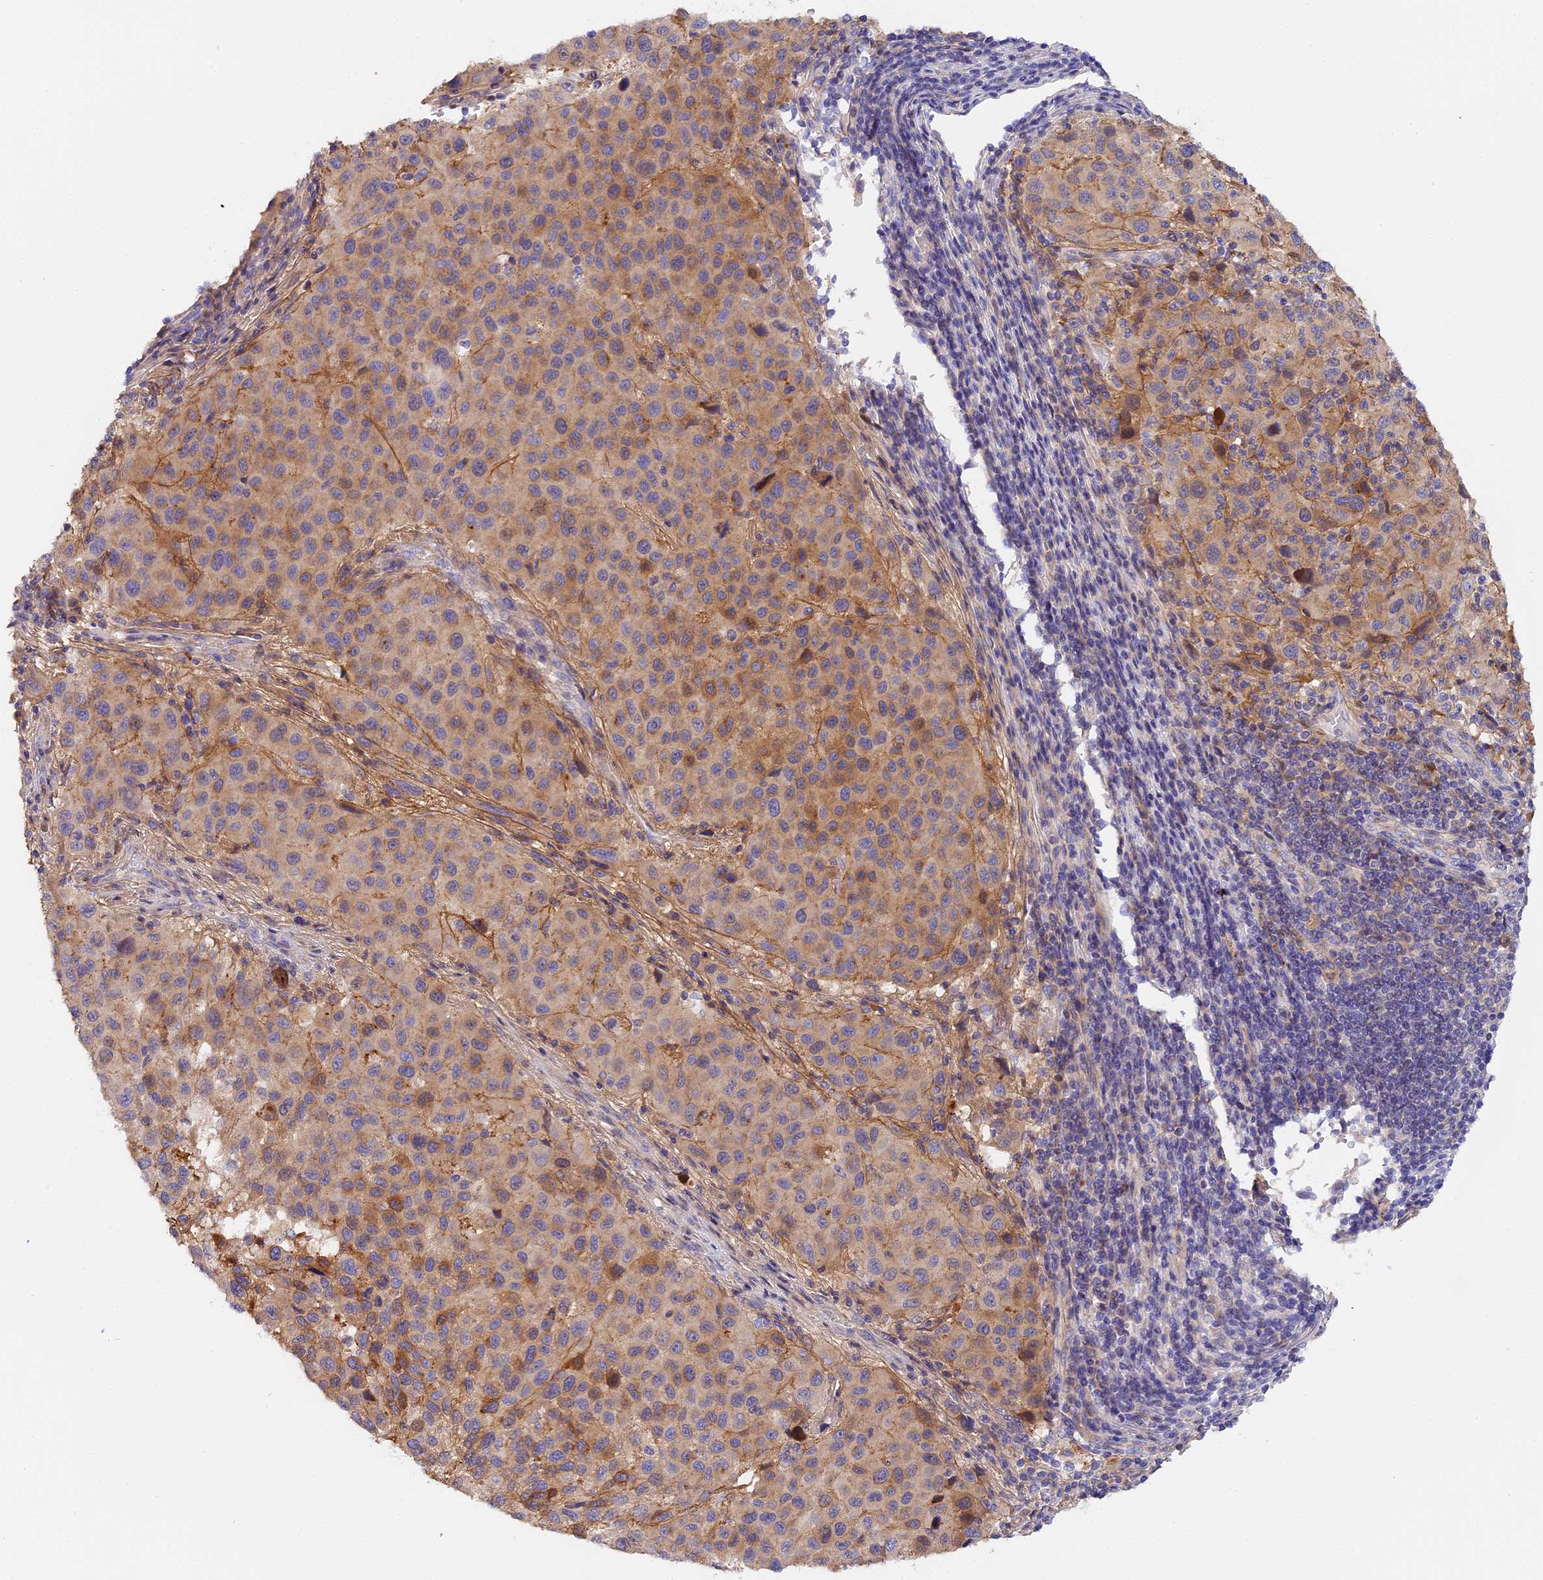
{"staining": {"intensity": "moderate", "quantity": "25%-75%", "location": "cytoplasmic/membranous"}, "tissue": "melanoma", "cell_type": "Tumor cells", "image_type": "cancer", "snomed": [{"axis": "morphology", "description": "Malignant melanoma, Metastatic site"}, {"axis": "topography", "description": "Lymph node"}], "caption": "Malignant melanoma (metastatic site) stained with a brown dye shows moderate cytoplasmic/membranous positive positivity in approximately 25%-75% of tumor cells.", "gene": "KATNB1", "patient": {"sex": "male", "age": 61}}